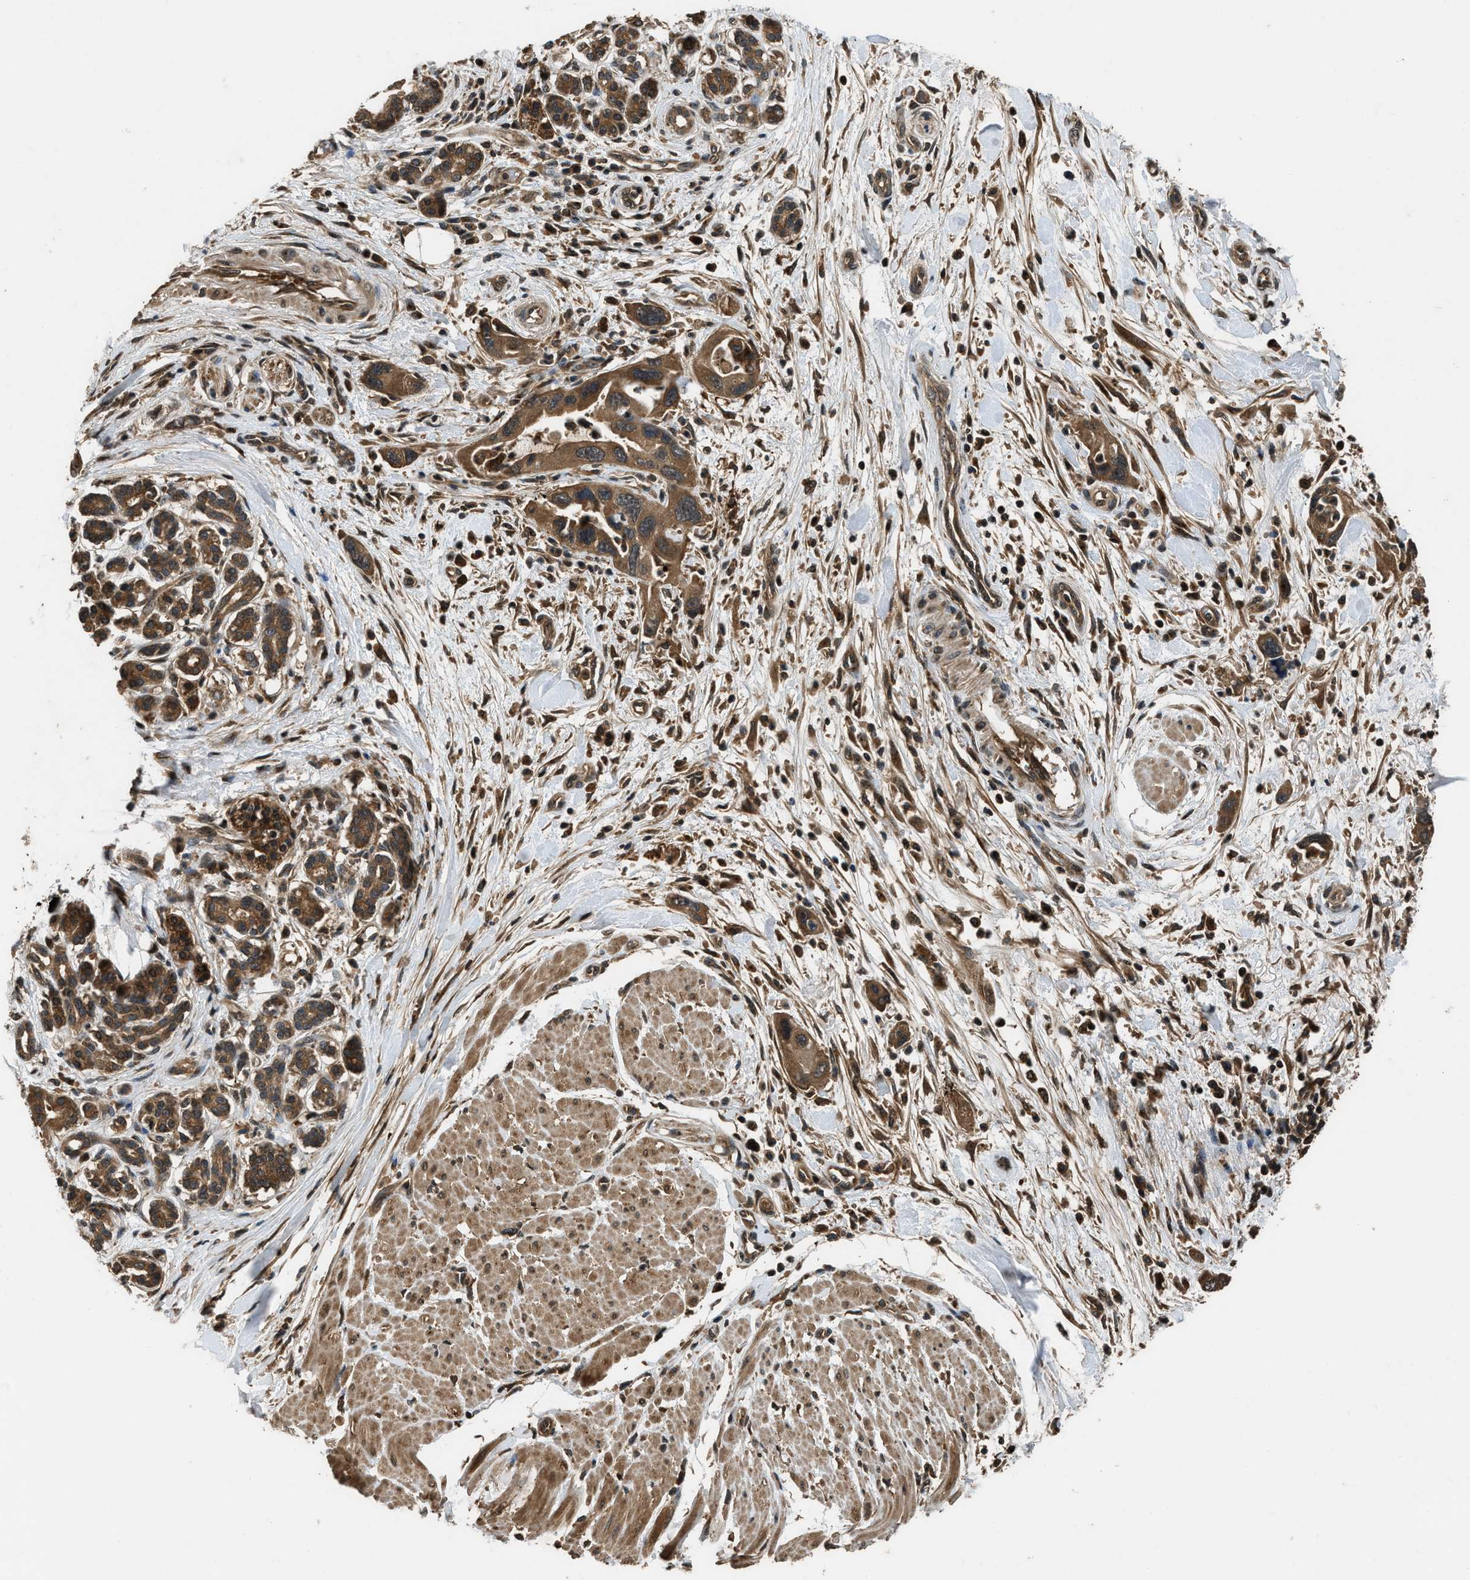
{"staining": {"intensity": "moderate", "quantity": ">75%", "location": "cytoplasmic/membranous"}, "tissue": "pancreatic cancer", "cell_type": "Tumor cells", "image_type": "cancer", "snomed": [{"axis": "morphology", "description": "Normal tissue, NOS"}, {"axis": "morphology", "description": "Adenocarcinoma, NOS"}, {"axis": "topography", "description": "Pancreas"}], "caption": "Protein expression analysis of human adenocarcinoma (pancreatic) reveals moderate cytoplasmic/membranous positivity in about >75% of tumor cells.", "gene": "RPS6KB1", "patient": {"sex": "female", "age": 71}}